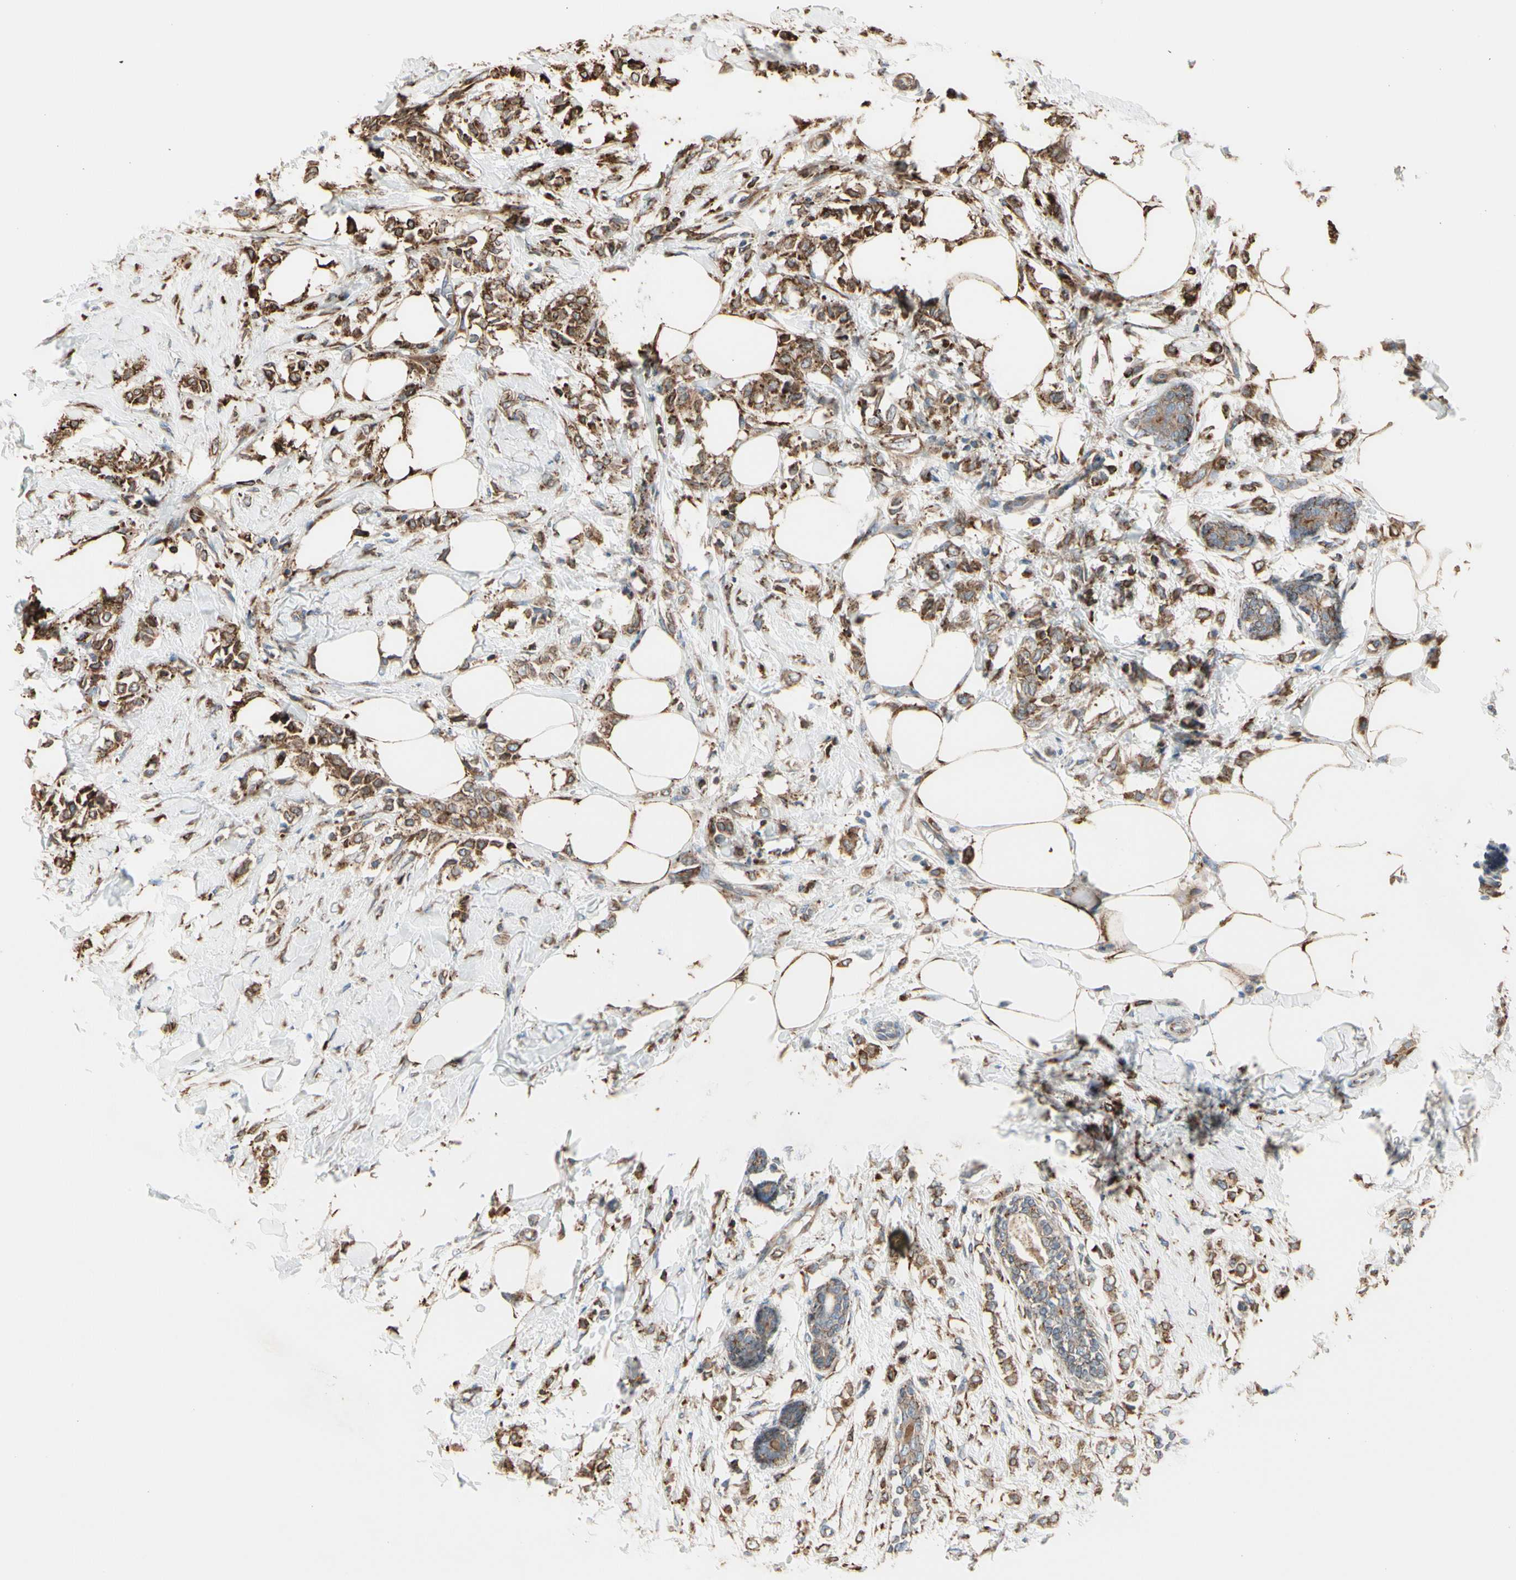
{"staining": {"intensity": "strong", "quantity": ">75%", "location": "cytoplasmic/membranous"}, "tissue": "breast cancer", "cell_type": "Tumor cells", "image_type": "cancer", "snomed": [{"axis": "morphology", "description": "Lobular carcinoma, in situ"}, {"axis": "morphology", "description": "Lobular carcinoma"}, {"axis": "topography", "description": "Breast"}], "caption": "High-power microscopy captured an immunohistochemistry image of breast cancer (lobular carcinoma in situ), revealing strong cytoplasmic/membranous positivity in about >75% of tumor cells.", "gene": "SLC39A9", "patient": {"sex": "female", "age": 41}}